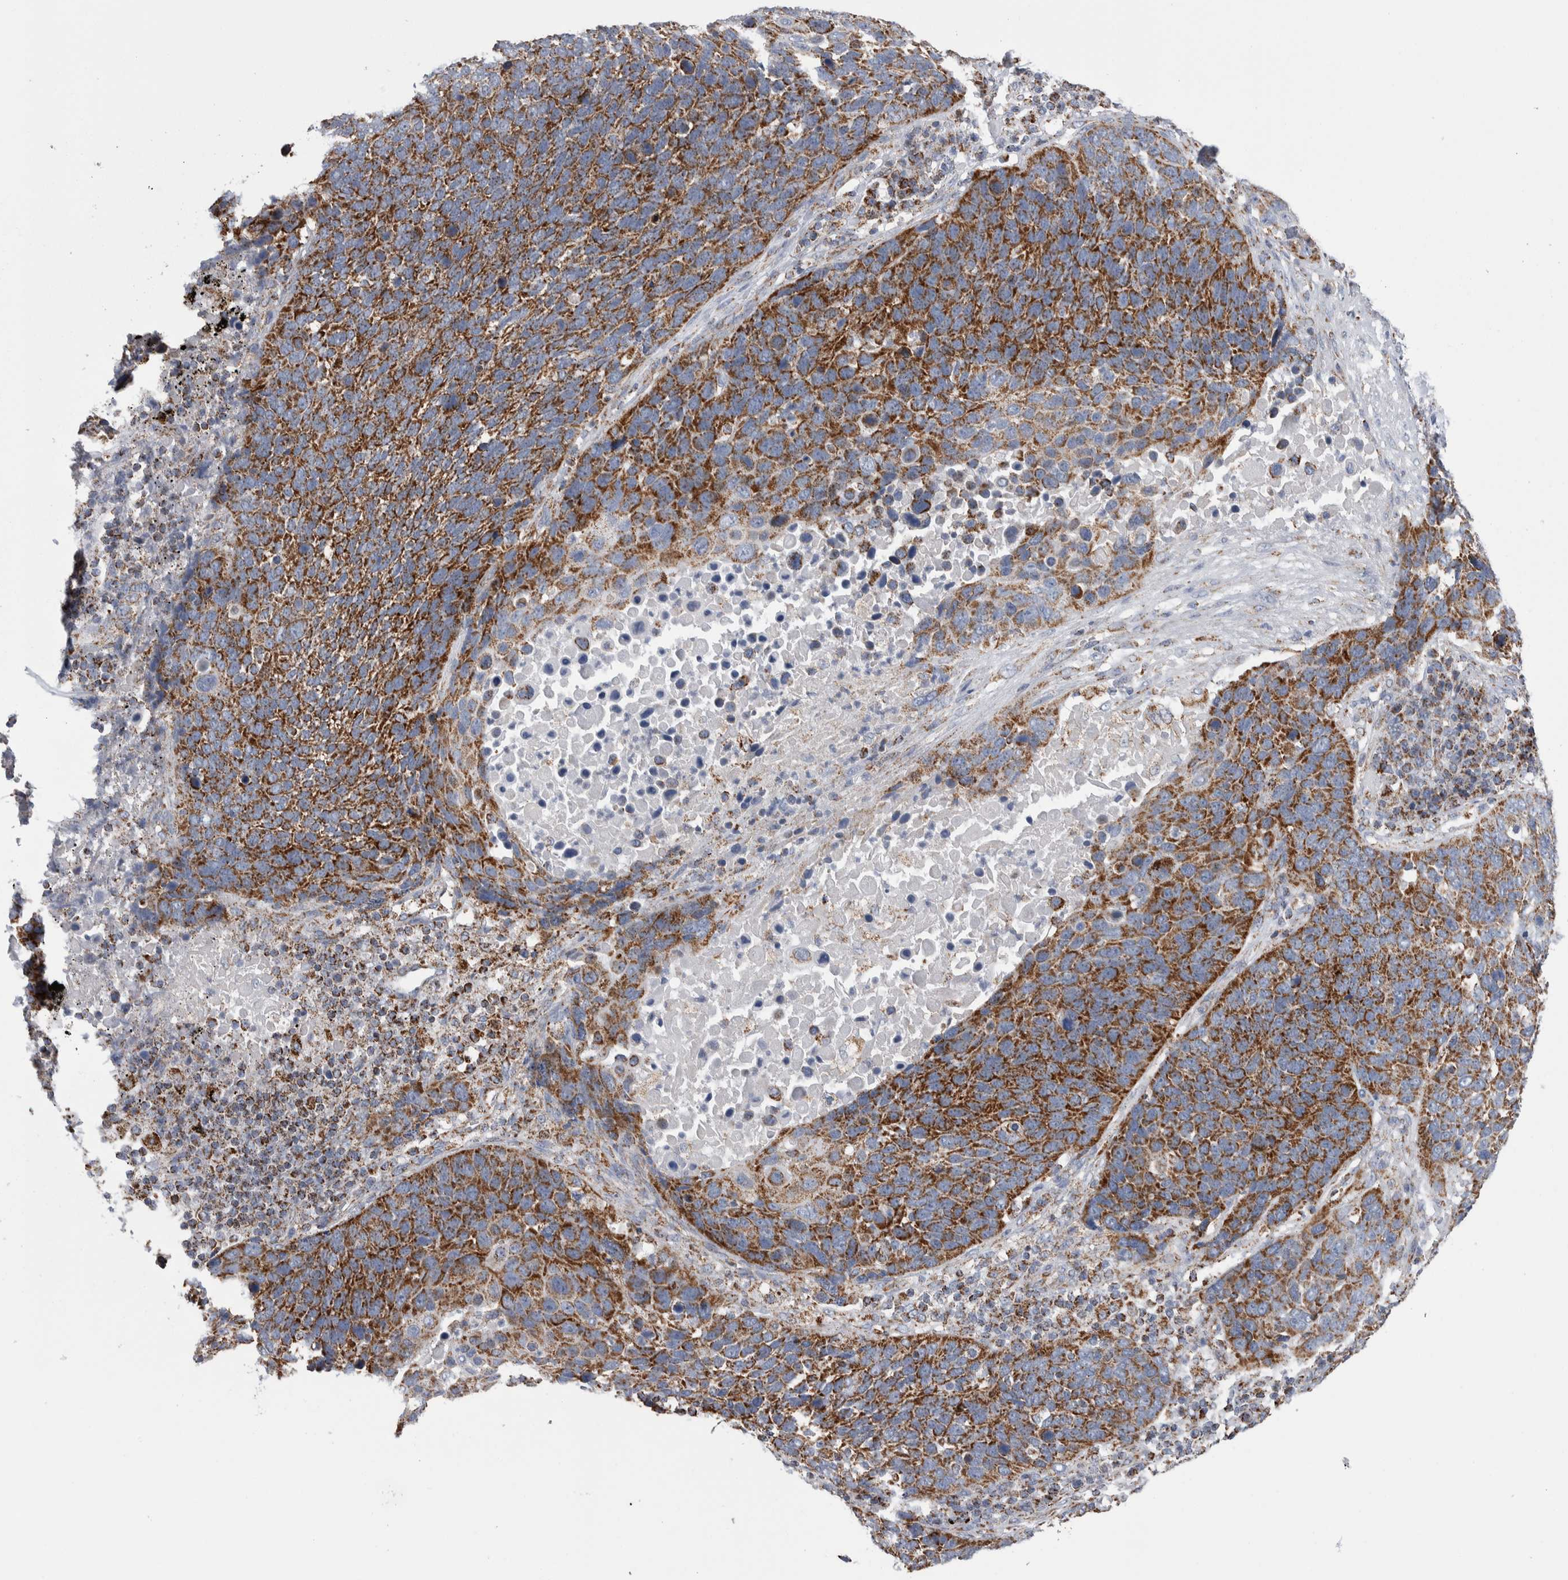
{"staining": {"intensity": "moderate", "quantity": ">75%", "location": "cytoplasmic/membranous"}, "tissue": "lung cancer", "cell_type": "Tumor cells", "image_type": "cancer", "snomed": [{"axis": "morphology", "description": "Squamous cell carcinoma, NOS"}, {"axis": "topography", "description": "Lung"}], "caption": "This photomicrograph exhibits lung squamous cell carcinoma stained with immunohistochemistry to label a protein in brown. The cytoplasmic/membranous of tumor cells show moderate positivity for the protein. Nuclei are counter-stained blue.", "gene": "ETFA", "patient": {"sex": "male", "age": 66}}